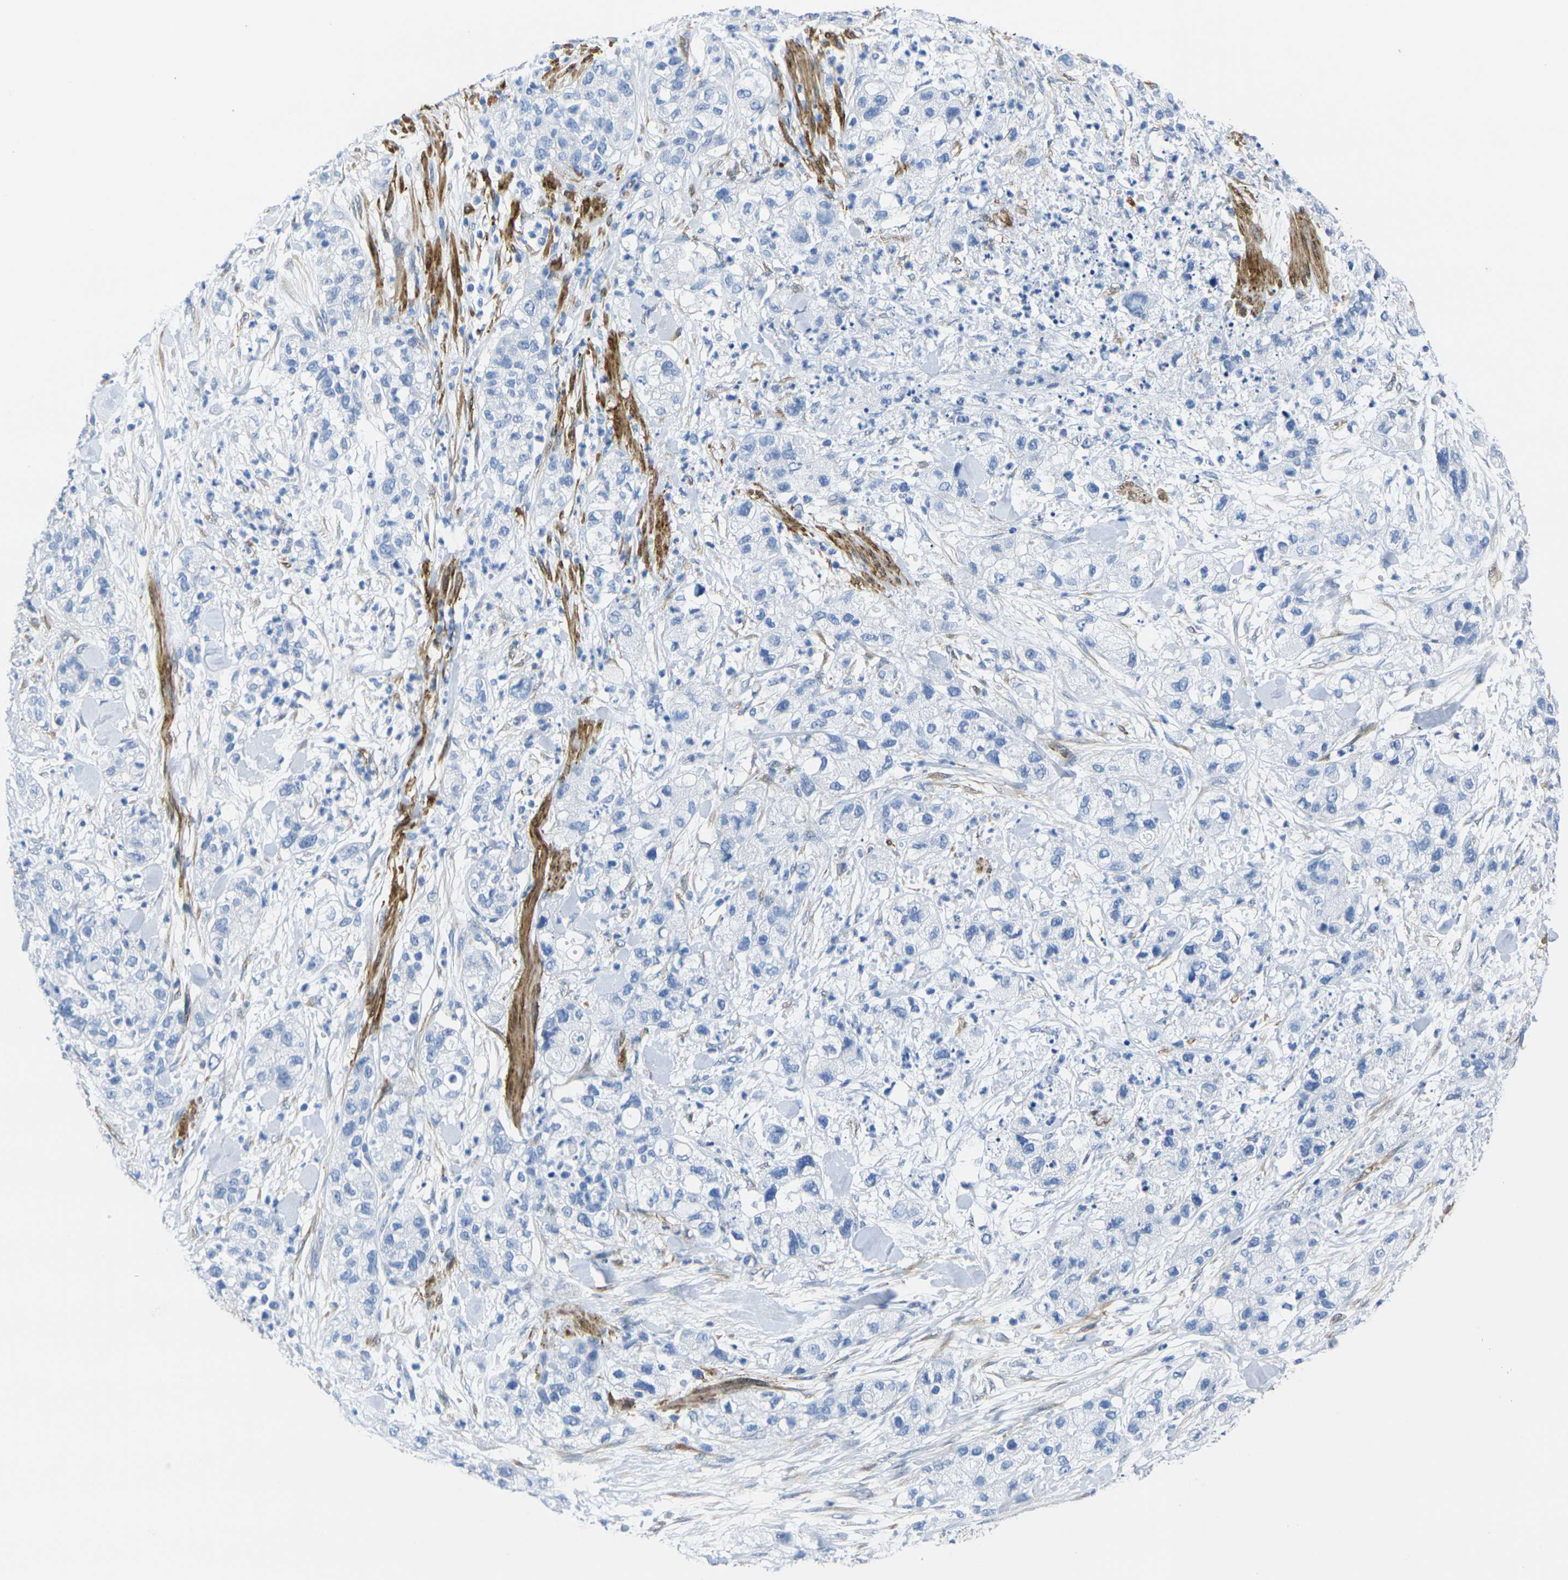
{"staining": {"intensity": "negative", "quantity": "none", "location": "none"}, "tissue": "pancreatic cancer", "cell_type": "Tumor cells", "image_type": "cancer", "snomed": [{"axis": "morphology", "description": "Adenocarcinoma, NOS"}, {"axis": "topography", "description": "Pancreas"}], "caption": "The immunohistochemistry (IHC) histopathology image has no significant staining in tumor cells of pancreatic cancer (adenocarcinoma) tissue.", "gene": "CNN1", "patient": {"sex": "female", "age": 78}}